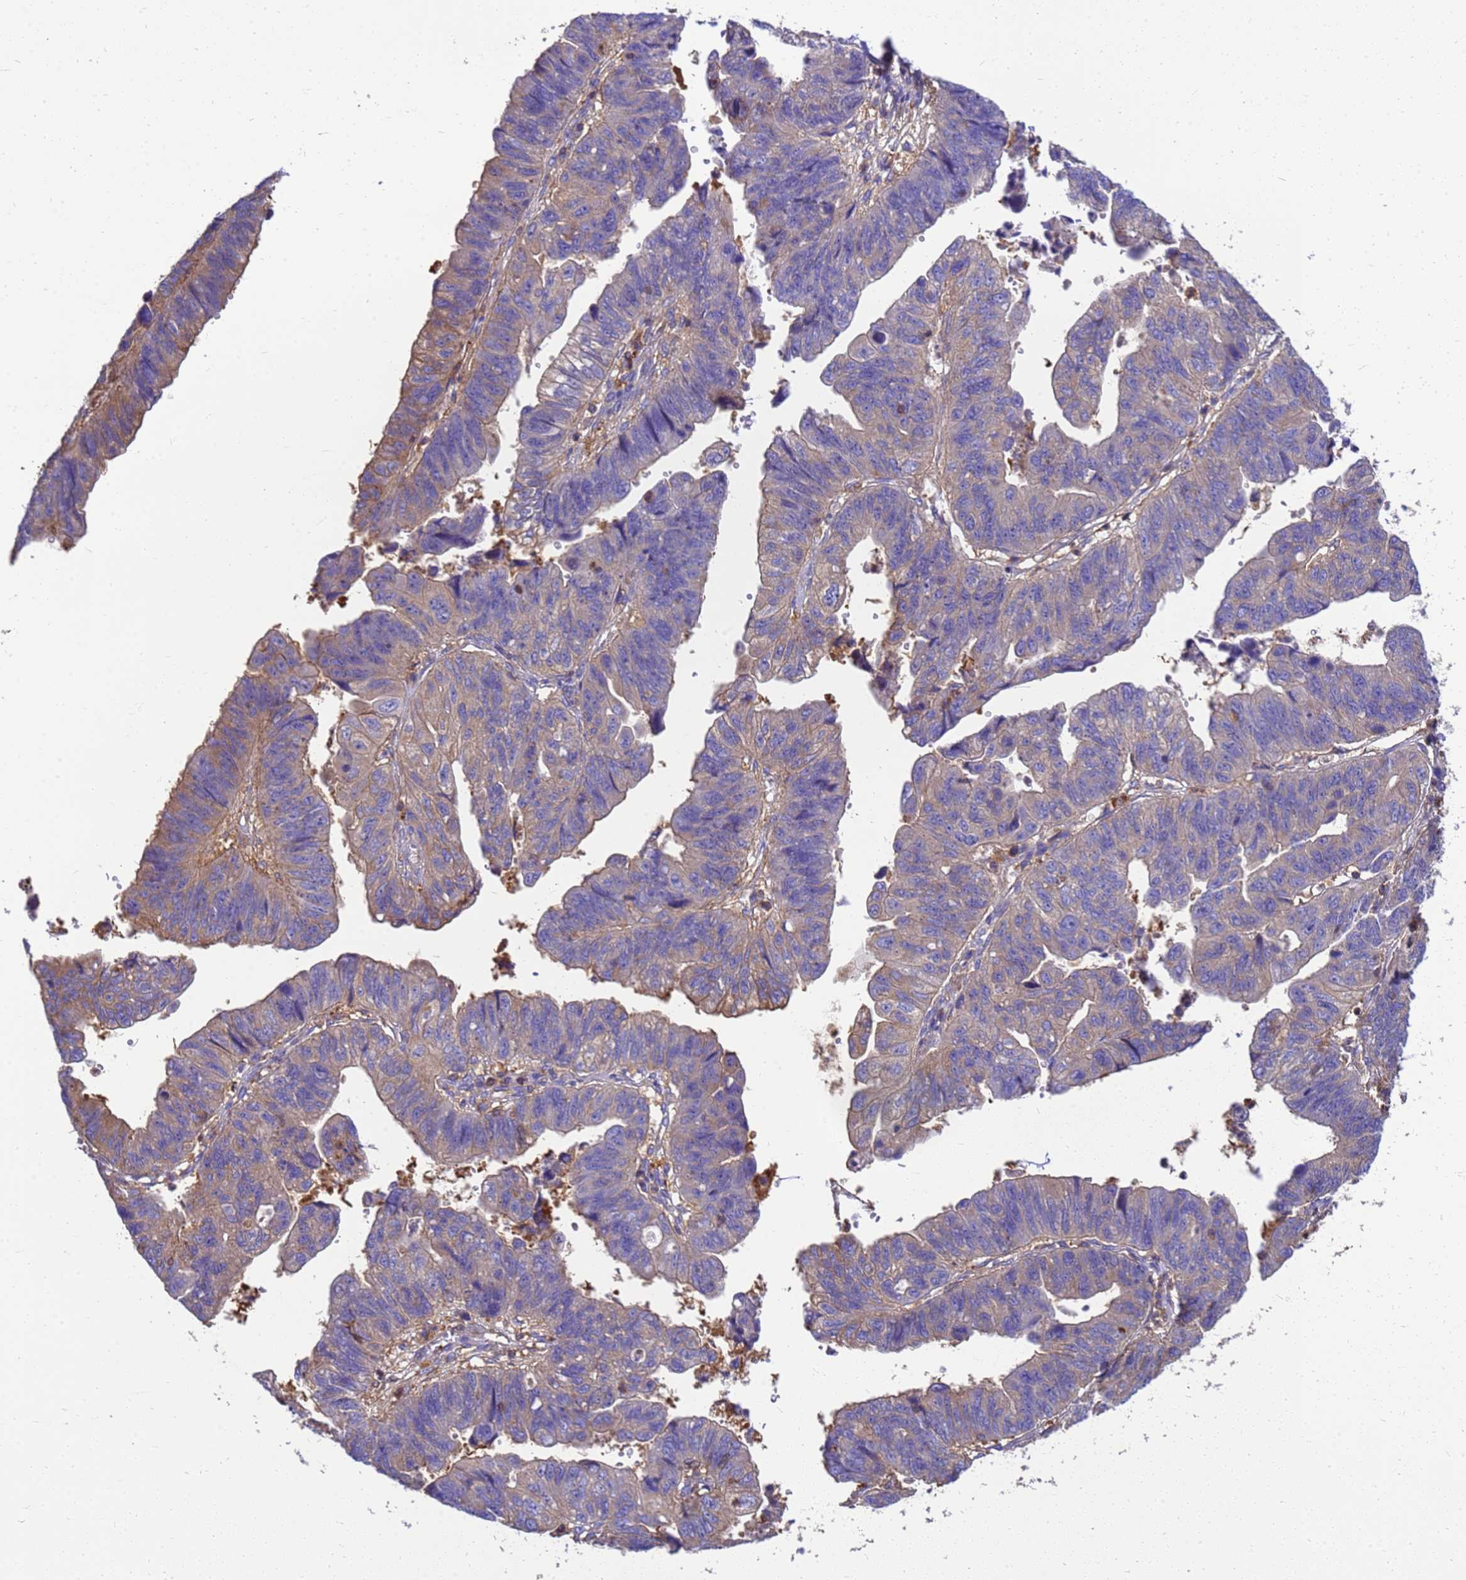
{"staining": {"intensity": "negative", "quantity": "none", "location": "none"}, "tissue": "stomach cancer", "cell_type": "Tumor cells", "image_type": "cancer", "snomed": [{"axis": "morphology", "description": "Adenocarcinoma, NOS"}, {"axis": "topography", "description": "Stomach"}], "caption": "Human stomach adenocarcinoma stained for a protein using IHC exhibits no expression in tumor cells.", "gene": "ZNF235", "patient": {"sex": "male", "age": 59}}